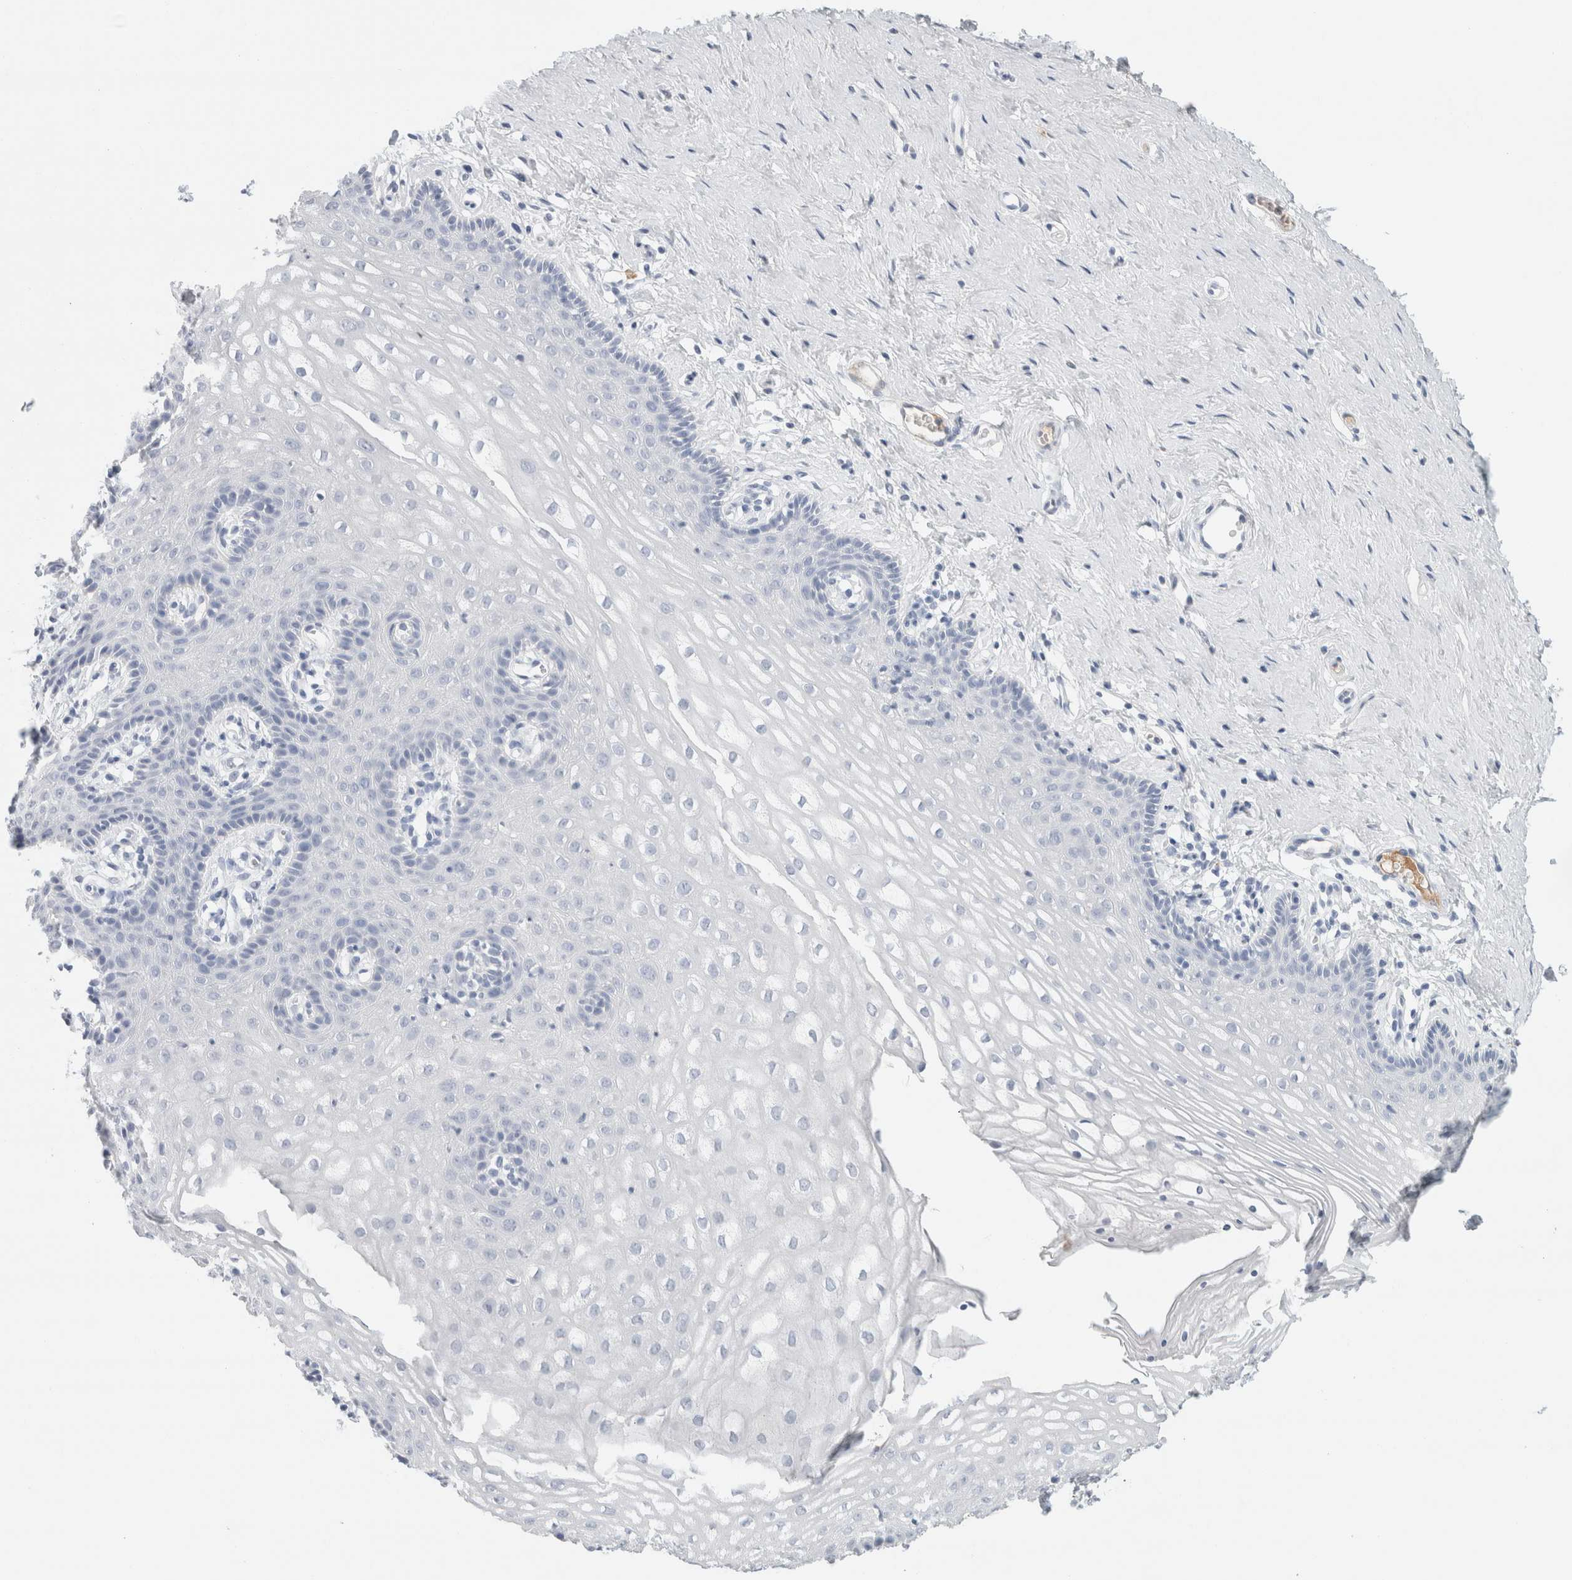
{"staining": {"intensity": "negative", "quantity": "none", "location": "none"}, "tissue": "vagina", "cell_type": "Squamous epithelial cells", "image_type": "normal", "snomed": [{"axis": "morphology", "description": "Normal tissue, NOS"}, {"axis": "topography", "description": "Vagina"}], "caption": "Squamous epithelial cells are negative for brown protein staining in unremarkable vagina. (DAB immunohistochemistry (IHC) with hematoxylin counter stain).", "gene": "IL6", "patient": {"sex": "female", "age": 32}}